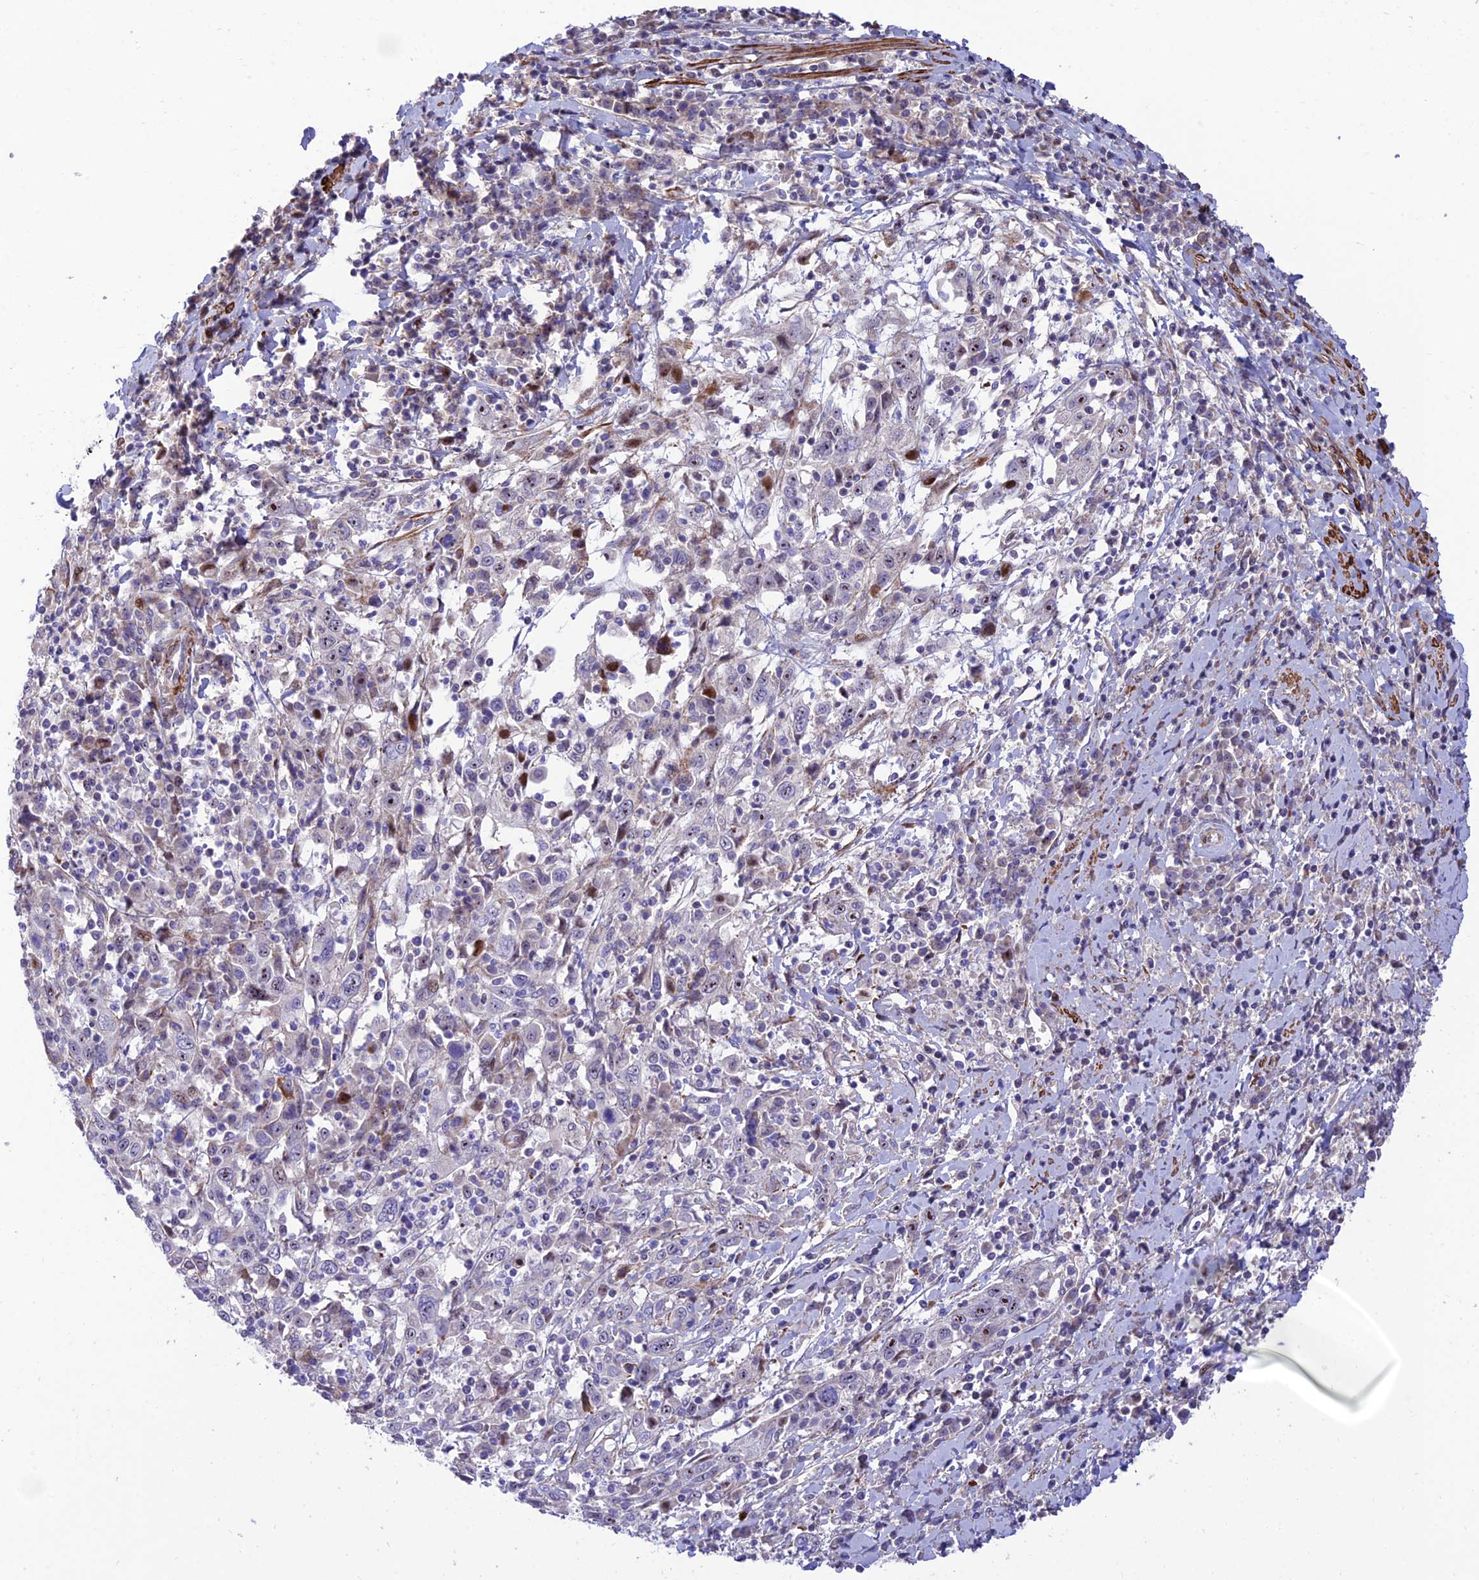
{"staining": {"intensity": "moderate", "quantity": "<25%", "location": "nuclear"}, "tissue": "cervical cancer", "cell_type": "Tumor cells", "image_type": "cancer", "snomed": [{"axis": "morphology", "description": "Squamous cell carcinoma, NOS"}, {"axis": "topography", "description": "Cervix"}], "caption": "Cervical cancer (squamous cell carcinoma) stained with IHC demonstrates moderate nuclear expression in approximately <25% of tumor cells.", "gene": "KBTBD7", "patient": {"sex": "female", "age": 46}}